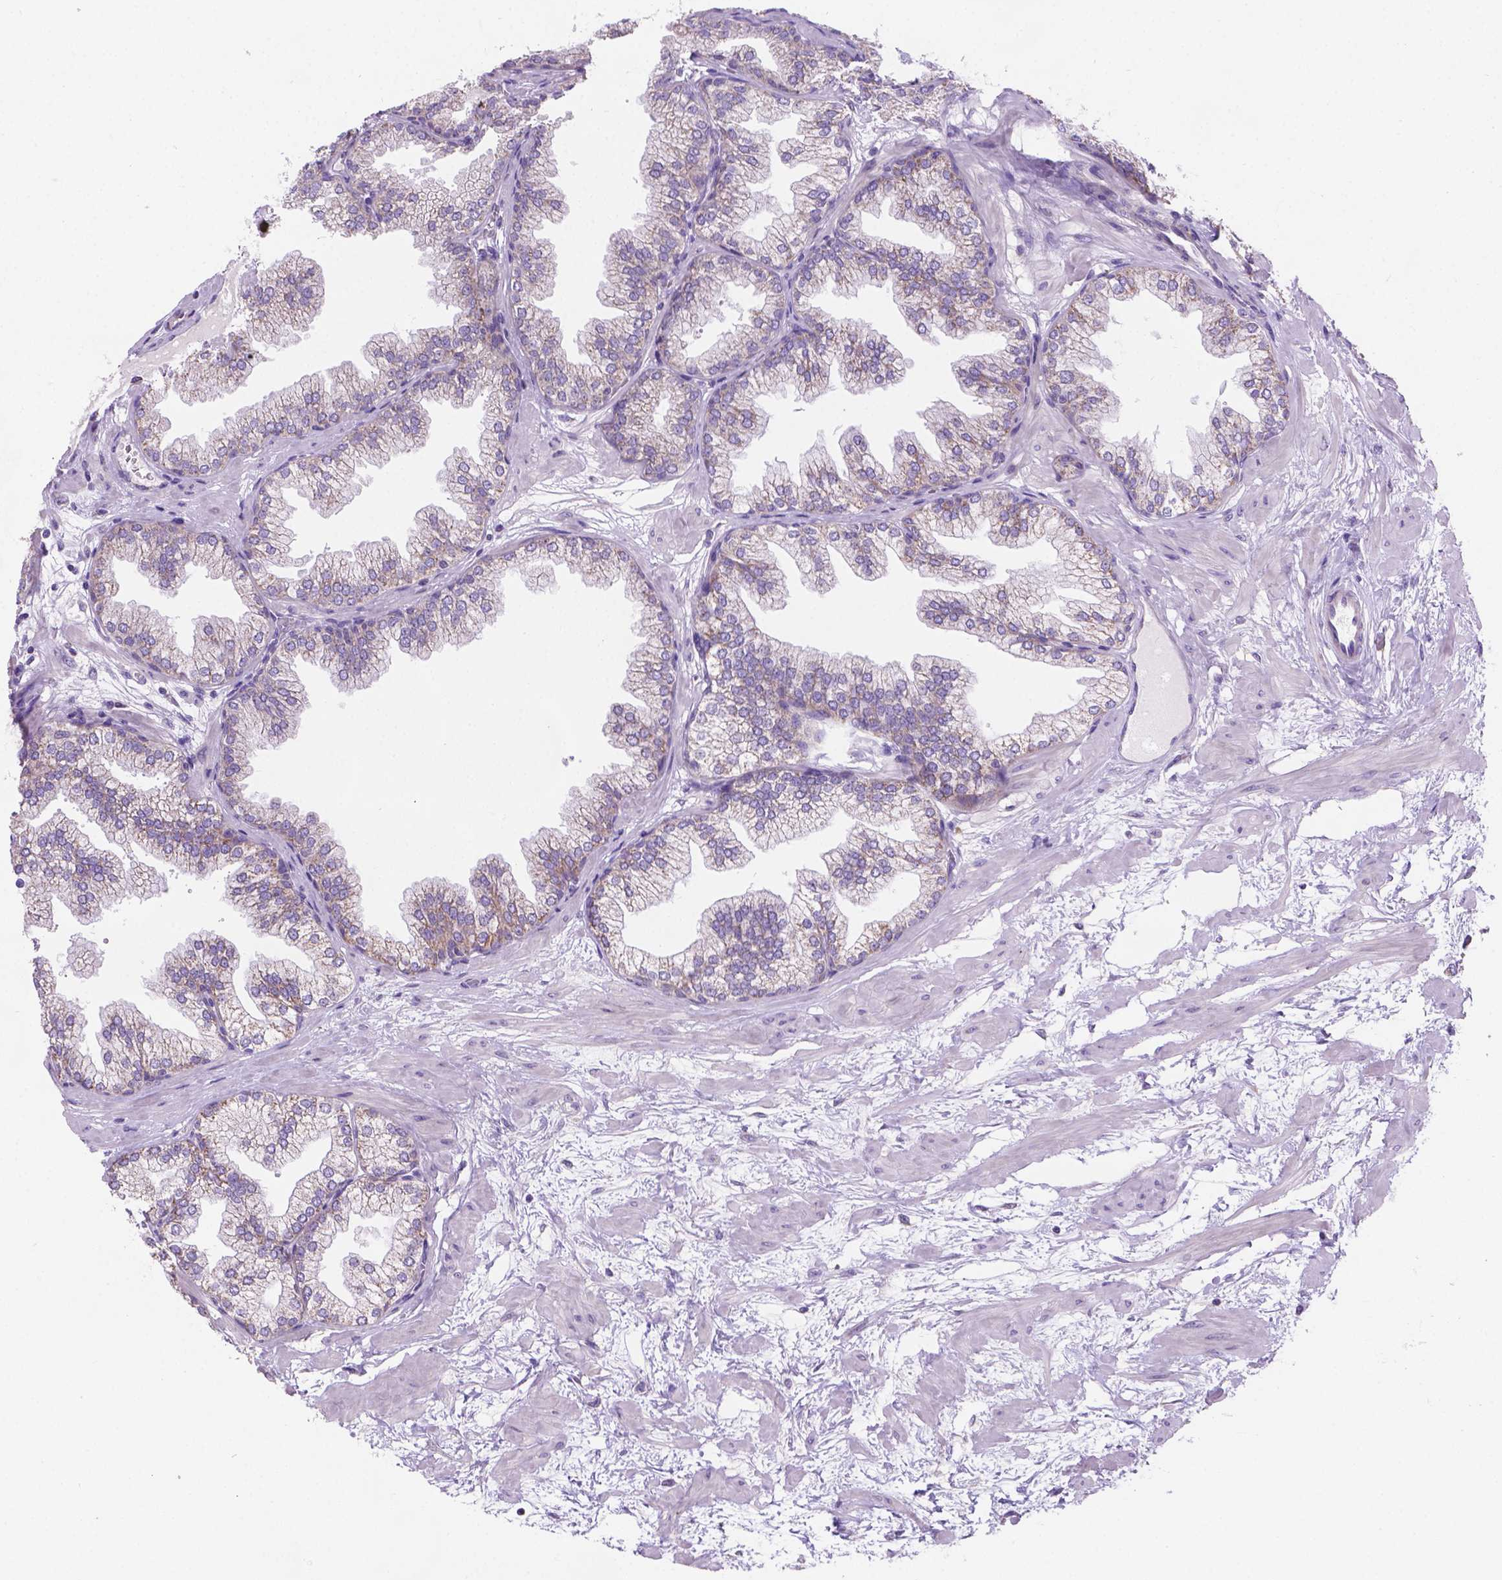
{"staining": {"intensity": "negative", "quantity": "none", "location": "none"}, "tissue": "prostate", "cell_type": "Glandular cells", "image_type": "normal", "snomed": [{"axis": "morphology", "description": "Normal tissue, NOS"}, {"axis": "topography", "description": "Prostate"}], "caption": "IHC histopathology image of unremarkable human prostate stained for a protein (brown), which shows no expression in glandular cells. (Stains: DAB immunohistochemistry with hematoxylin counter stain, Microscopy: brightfield microscopy at high magnification).", "gene": "CSPG5", "patient": {"sex": "male", "age": 37}}